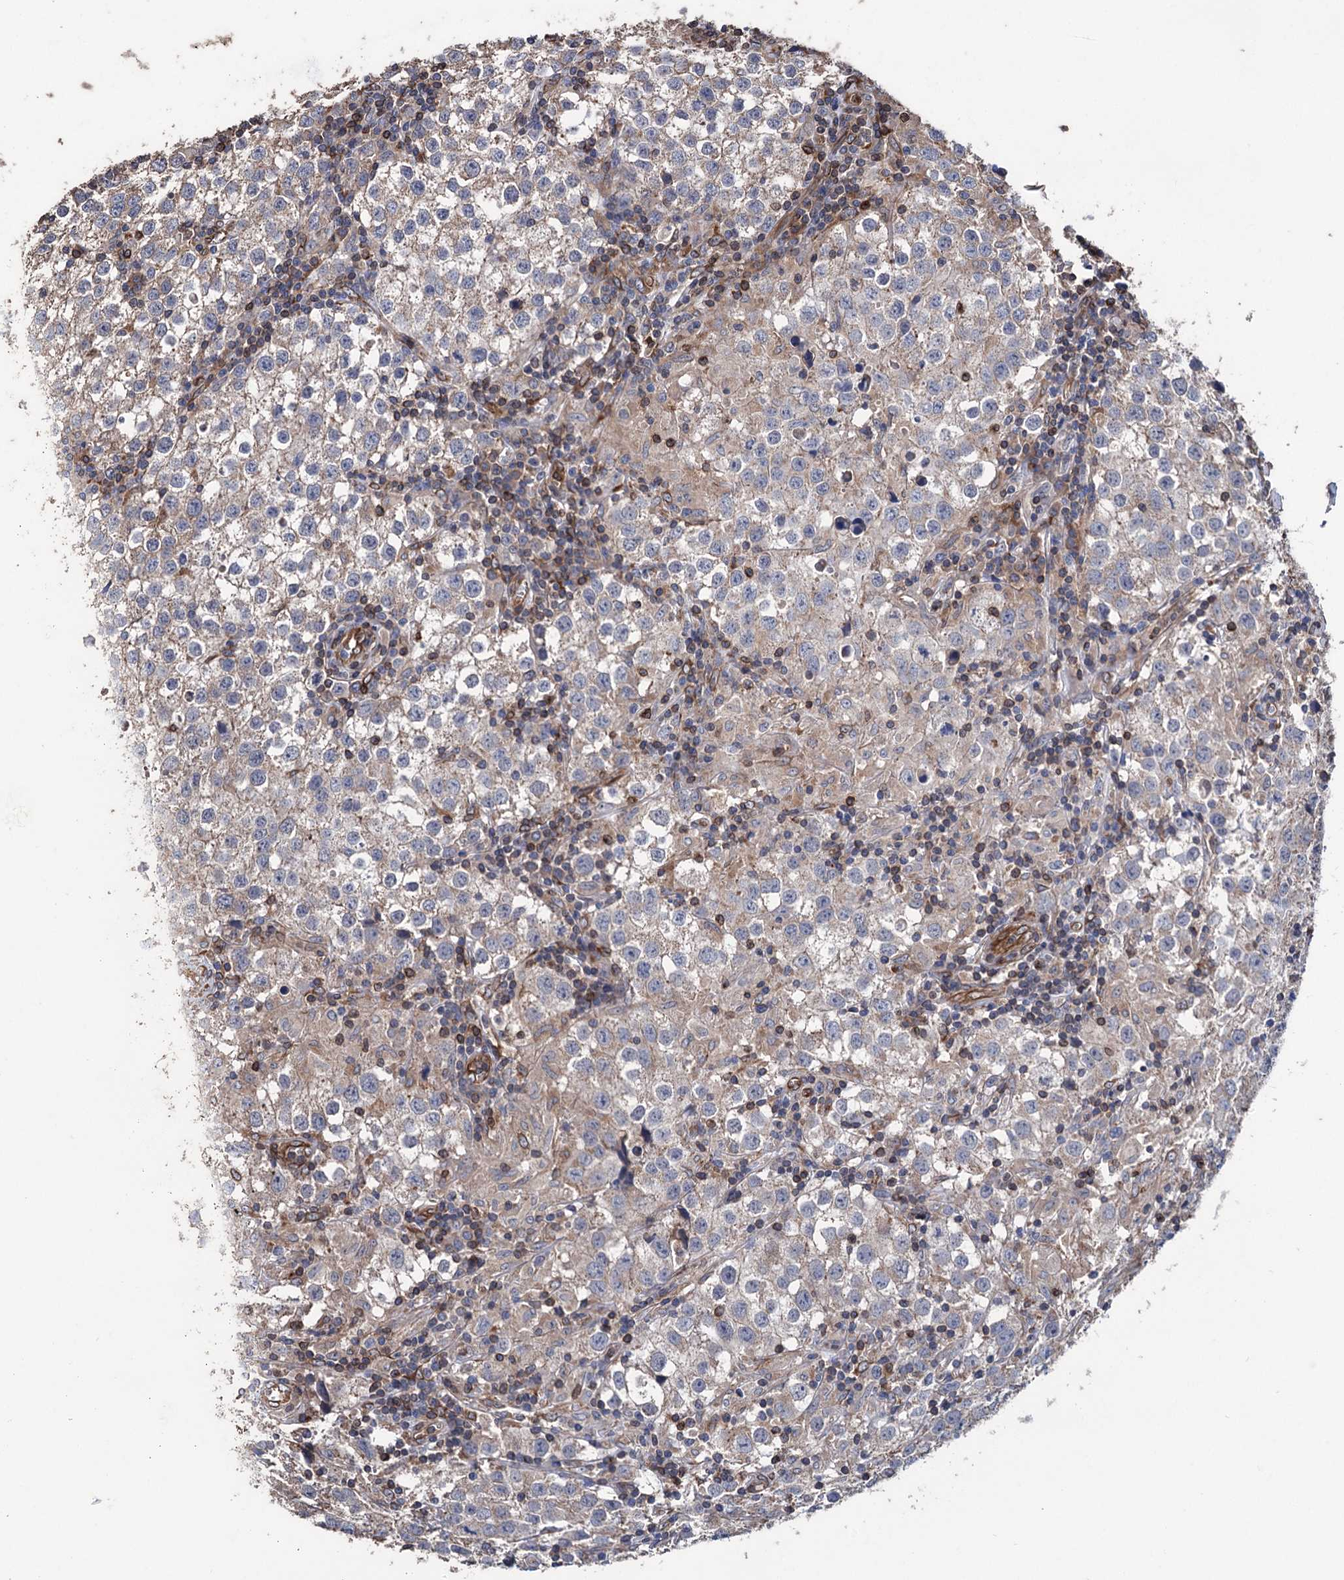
{"staining": {"intensity": "weak", "quantity": "<25%", "location": "cytoplasmic/membranous"}, "tissue": "testis cancer", "cell_type": "Tumor cells", "image_type": "cancer", "snomed": [{"axis": "morphology", "description": "Seminoma, NOS"}, {"axis": "morphology", "description": "Carcinoma, Embryonal, NOS"}, {"axis": "topography", "description": "Testis"}], "caption": "IHC of testis cancer exhibits no staining in tumor cells.", "gene": "STING1", "patient": {"sex": "male", "age": 43}}